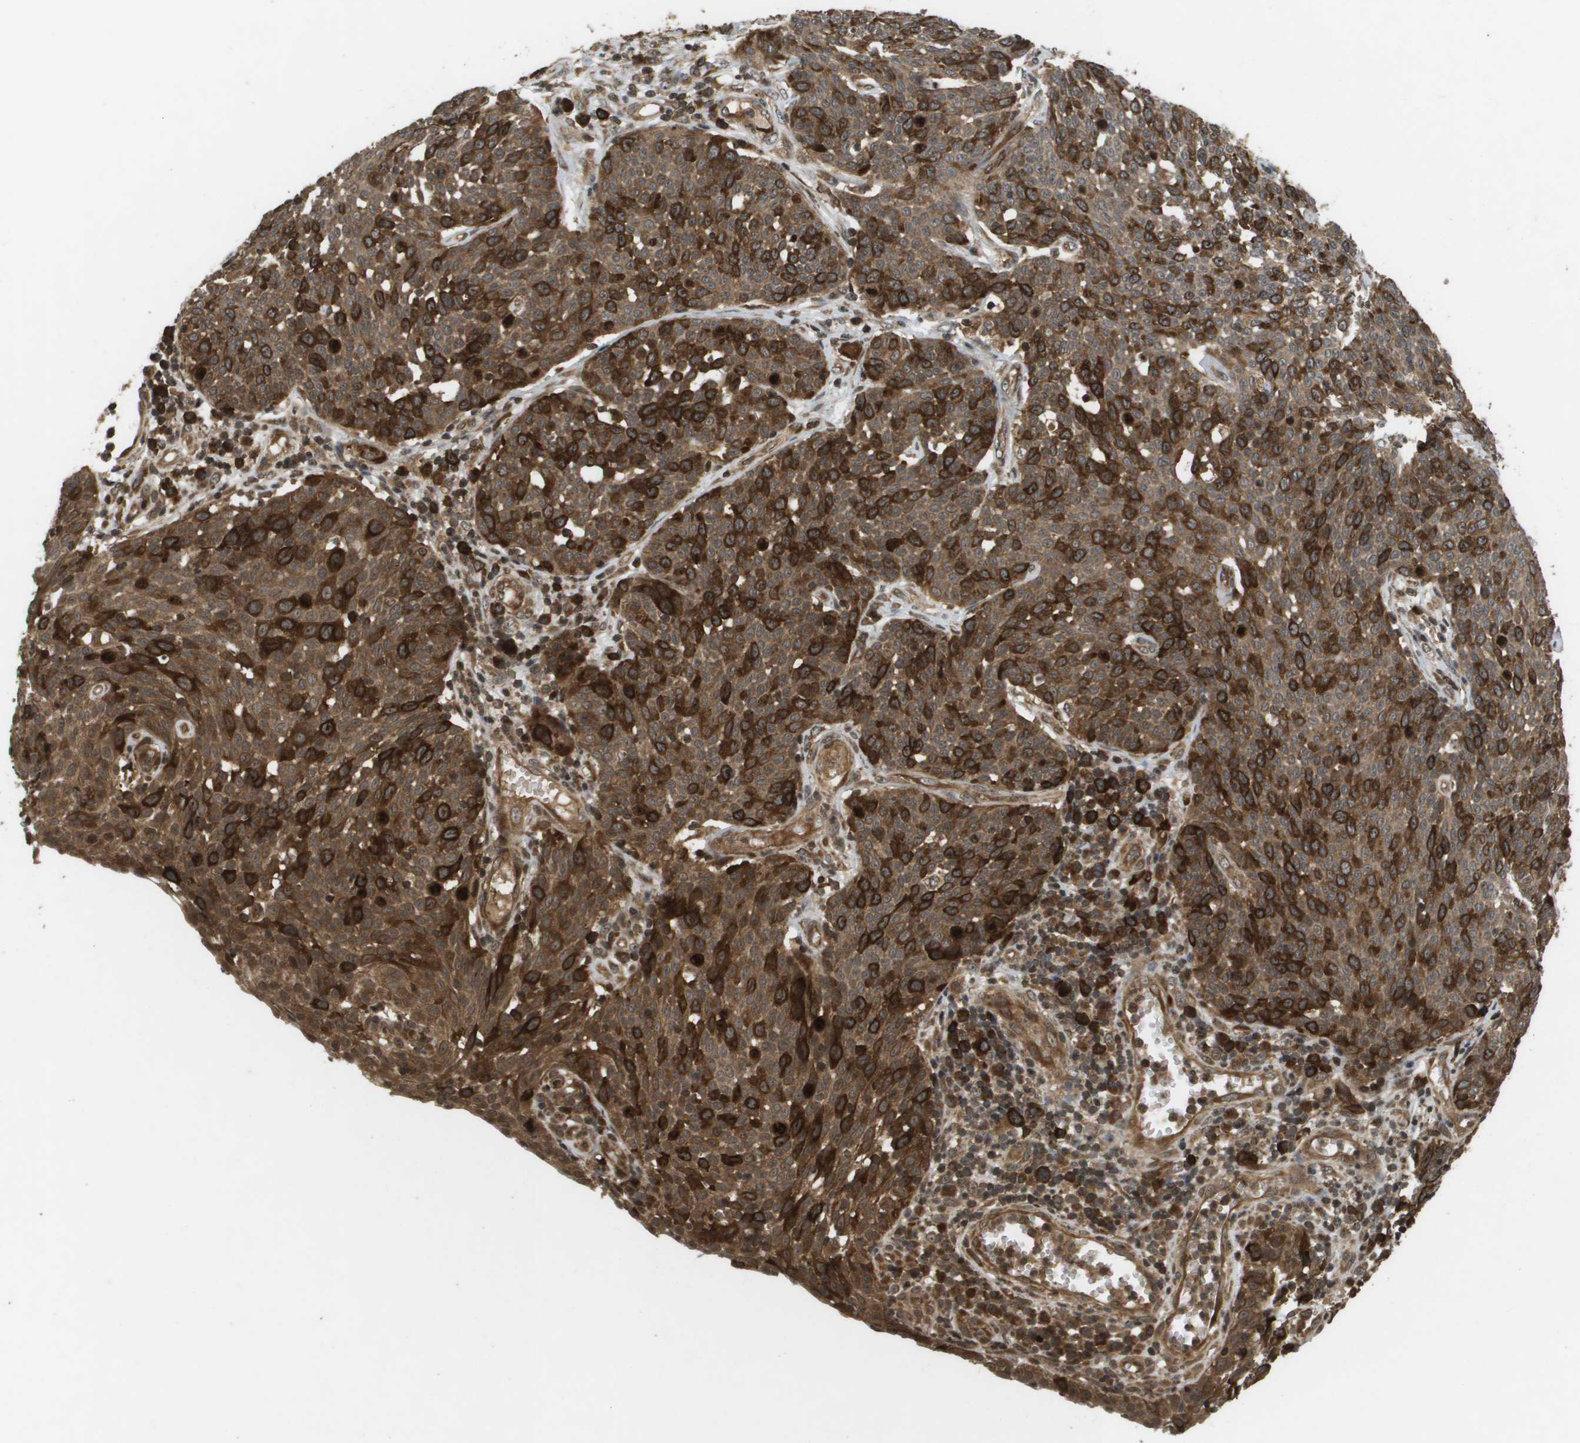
{"staining": {"intensity": "strong", "quantity": ">75%", "location": "cytoplasmic/membranous"}, "tissue": "cervical cancer", "cell_type": "Tumor cells", "image_type": "cancer", "snomed": [{"axis": "morphology", "description": "Squamous cell carcinoma, NOS"}, {"axis": "topography", "description": "Cervix"}], "caption": "Protein analysis of squamous cell carcinoma (cervical) tissue displays strong cytoplasmic/membranous staining in about >75% of tumor cells. Using DAB (3,3'-diaminobenzidine) (brown) and hematoxylin (blue) stains, captured at high magnification using brightfield microscopy.", "gene": "KIF11", "patient": {"sex": "female", "age": 34}}